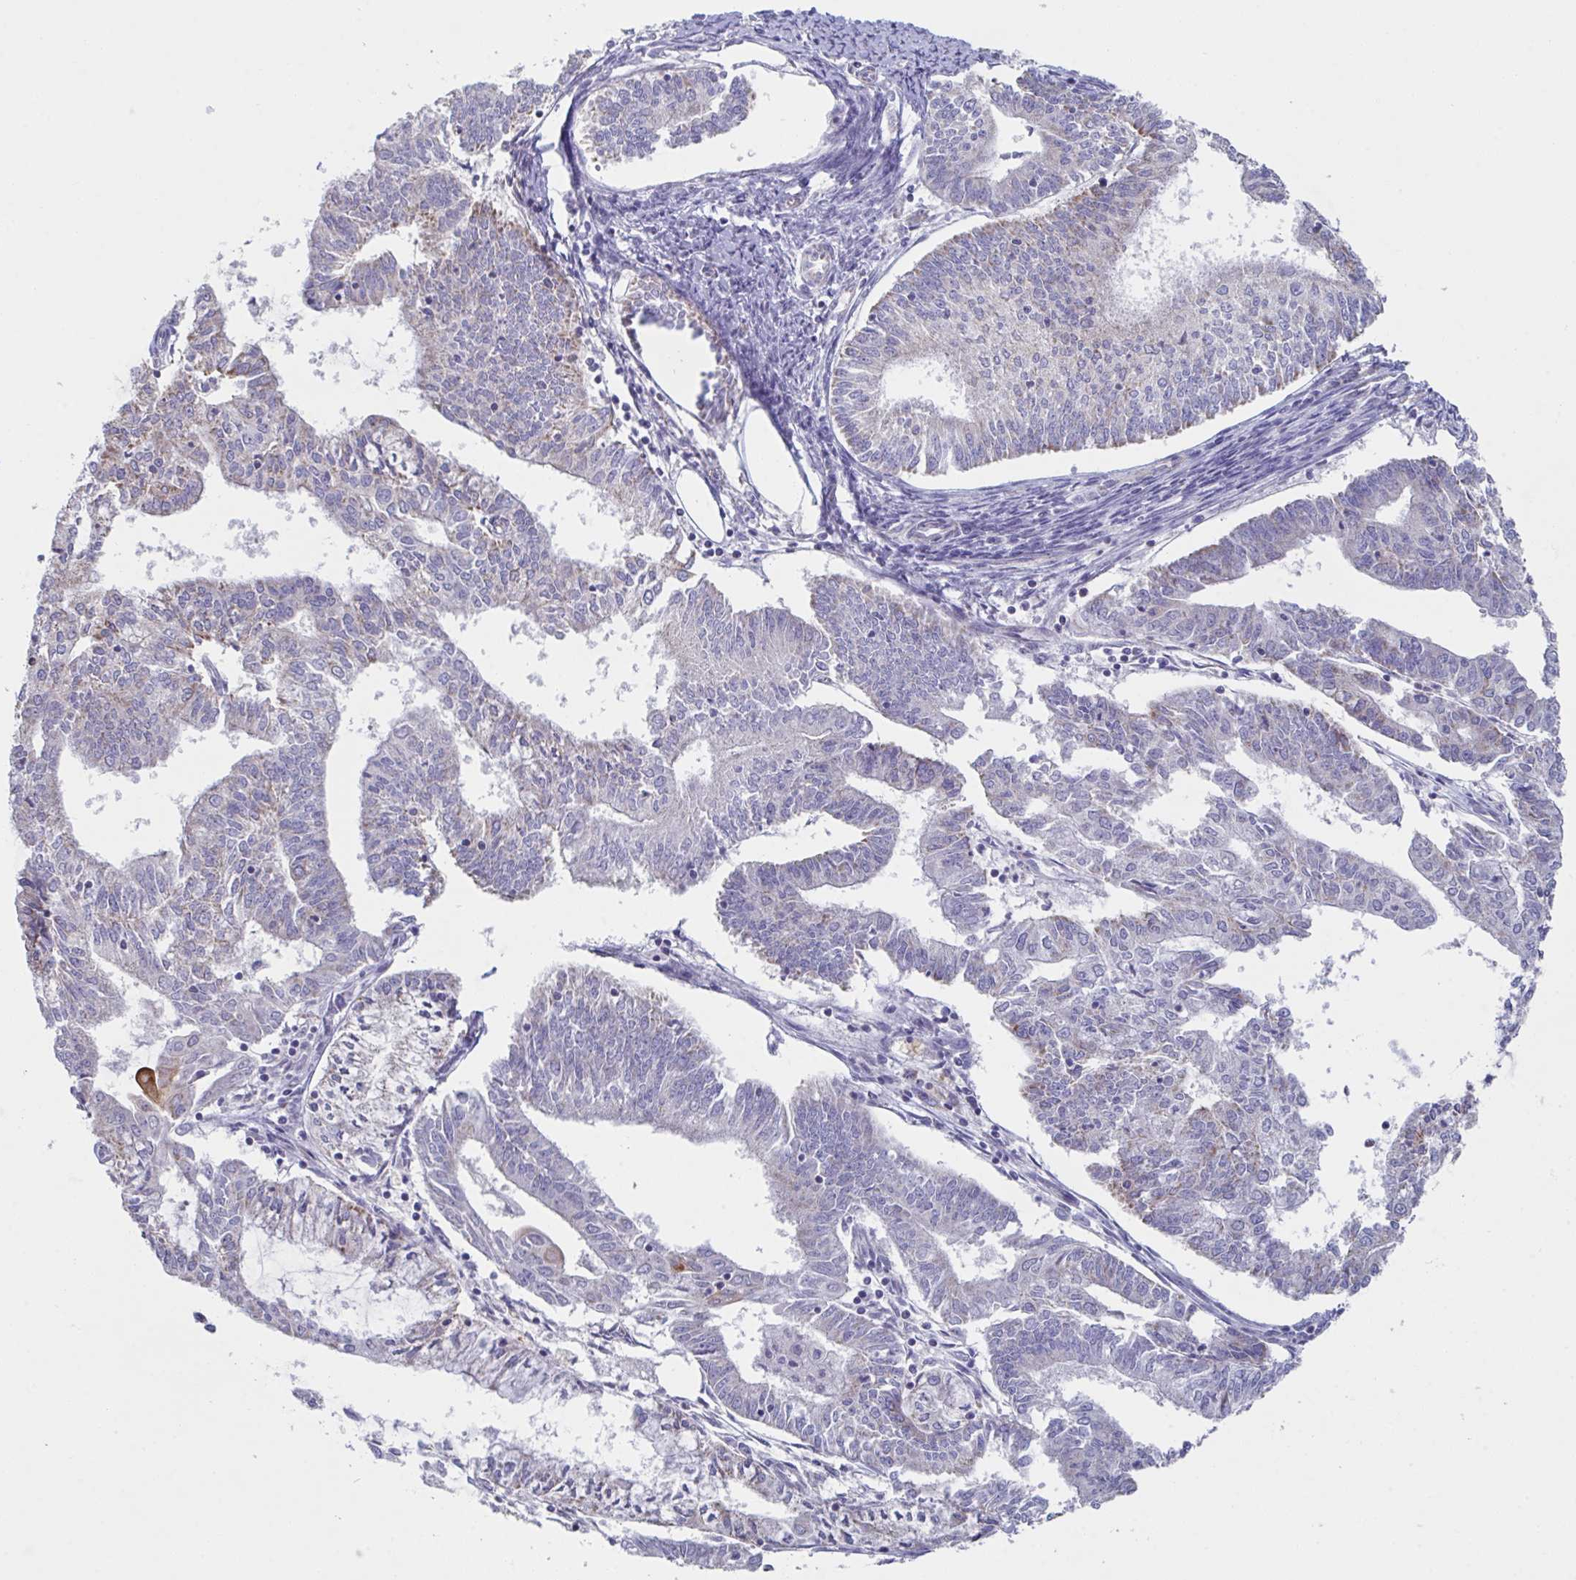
{"staining": {"intensity": "weak", "quantity": "25%-75%", "location": "cytoplasmic/membranous"}, "tissue": "endometrial cancer", "cell_type": "Tumor cells", "image_type": "cancer", "snomed": [{"axis": "morphology", "description": "Adenocarcinoma, NOS"}, {"axis": "topography", "description": "Endometrium"}], "caption": "Endometrial adenocarcinoma tissue demonstrates weak cytoplasmic/membranous positivity in approximately 25%-75% of tumor cells, visualized by immunohistochemistry.", "gene": "NDUFA7", "patient": {"sex": "female", "age": 61}}